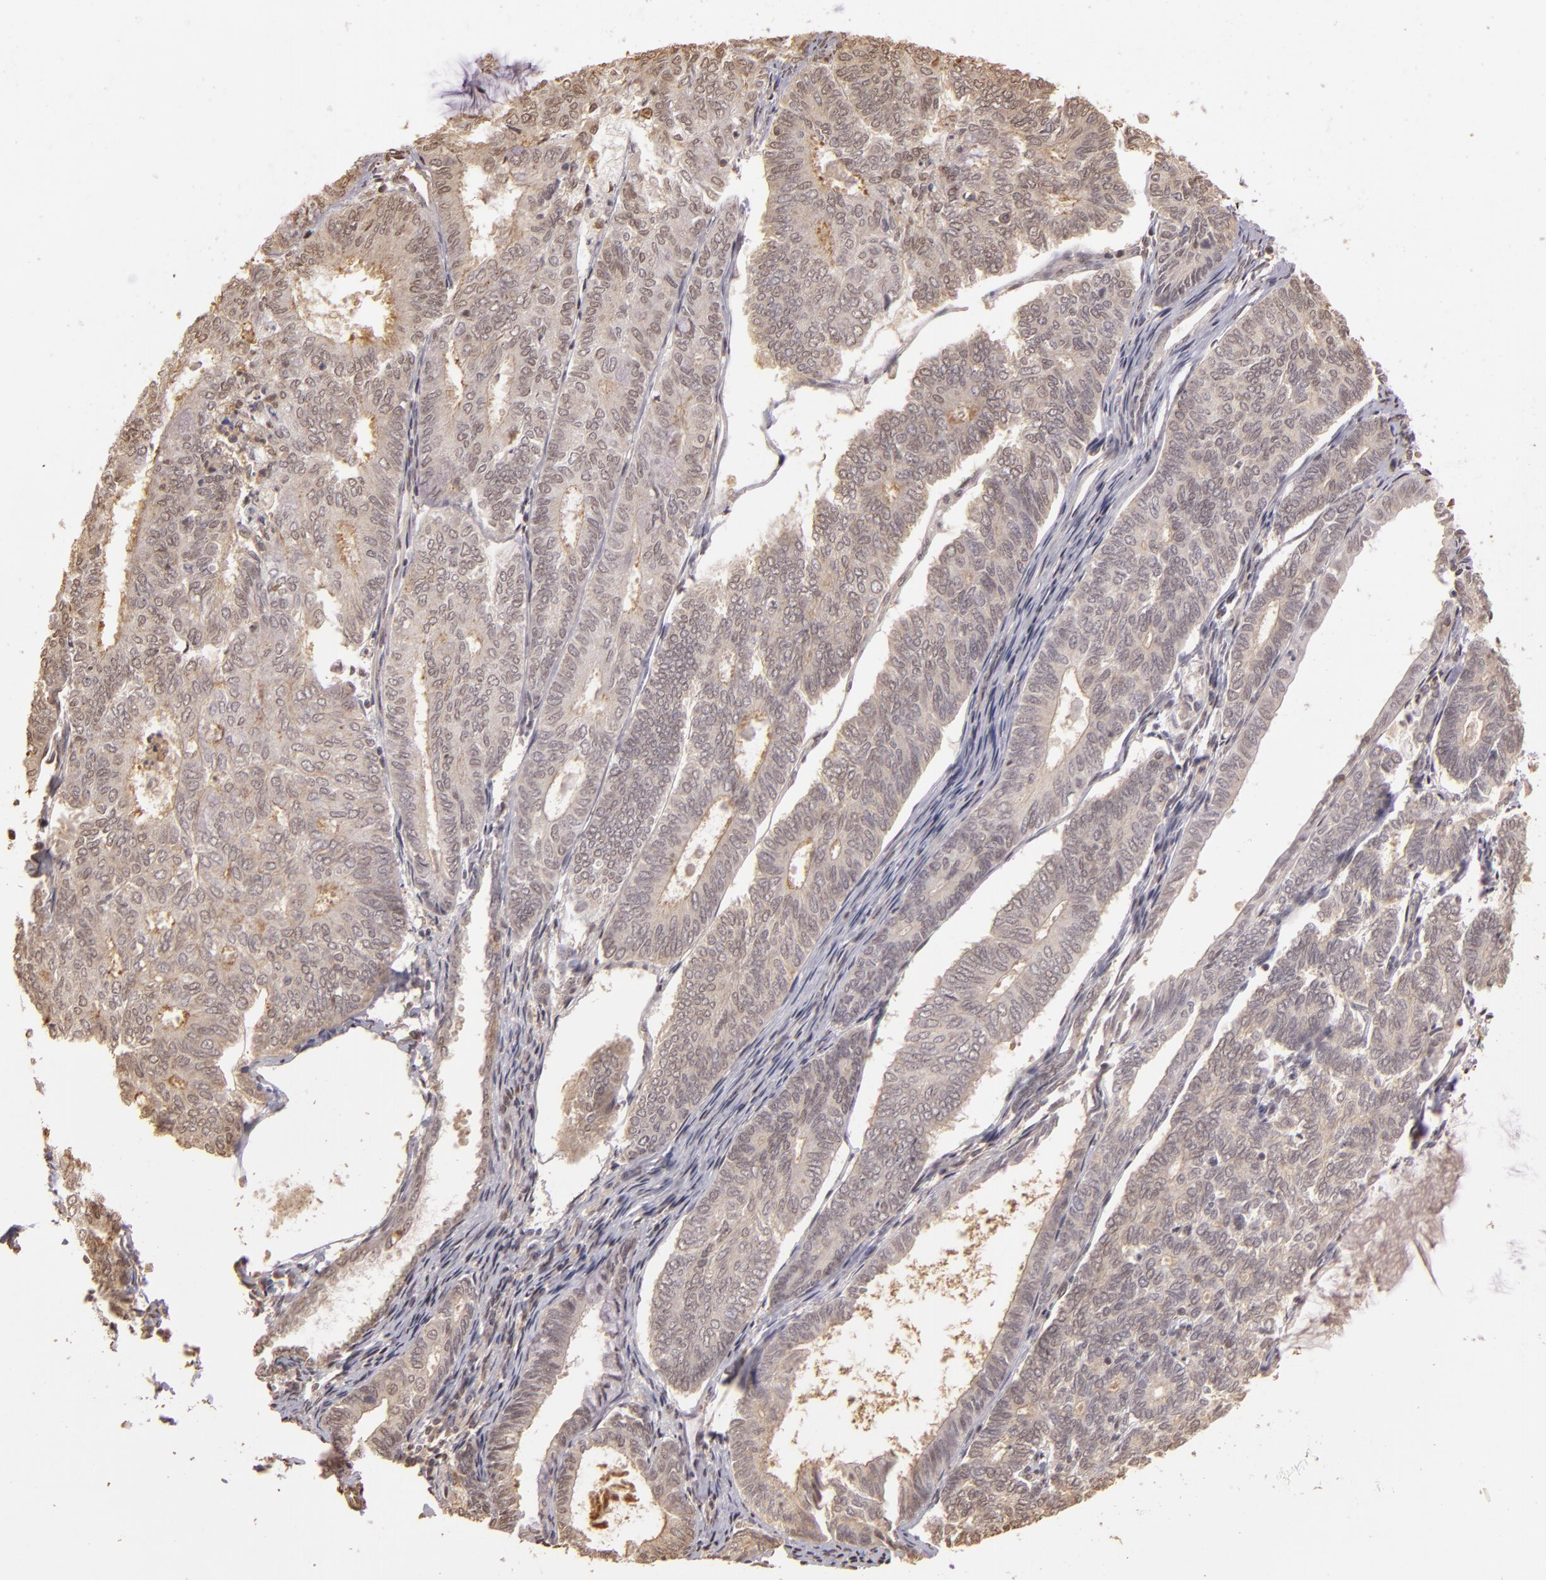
{"staining": {"intensity": "weak", "quantity": ">75%", "location": "cytoplasmic/membranous"}, "tissue": "endometrial cancer", "cell_type": "Tumor cells", "image_type": "cancer", "snomed": [{"axis": "morphology", "description": "Adenocarcinoma, NOS"}, {"axis": "topography", "description": "Endometrium"}], "caption": "The immunohistochemical stain shows weak cytoplasmic/membranous expression in tumor cells of endometrial cancer (adenocarcinoma) tissue. (Stains: DAB (3,3'-diaminobenzidine) in brown, nuclei in blue, Microscopy: brightfield microscopy at high magnification).", "gene": "ARPC2", "patient": {"sex": "female", "age": 59}}